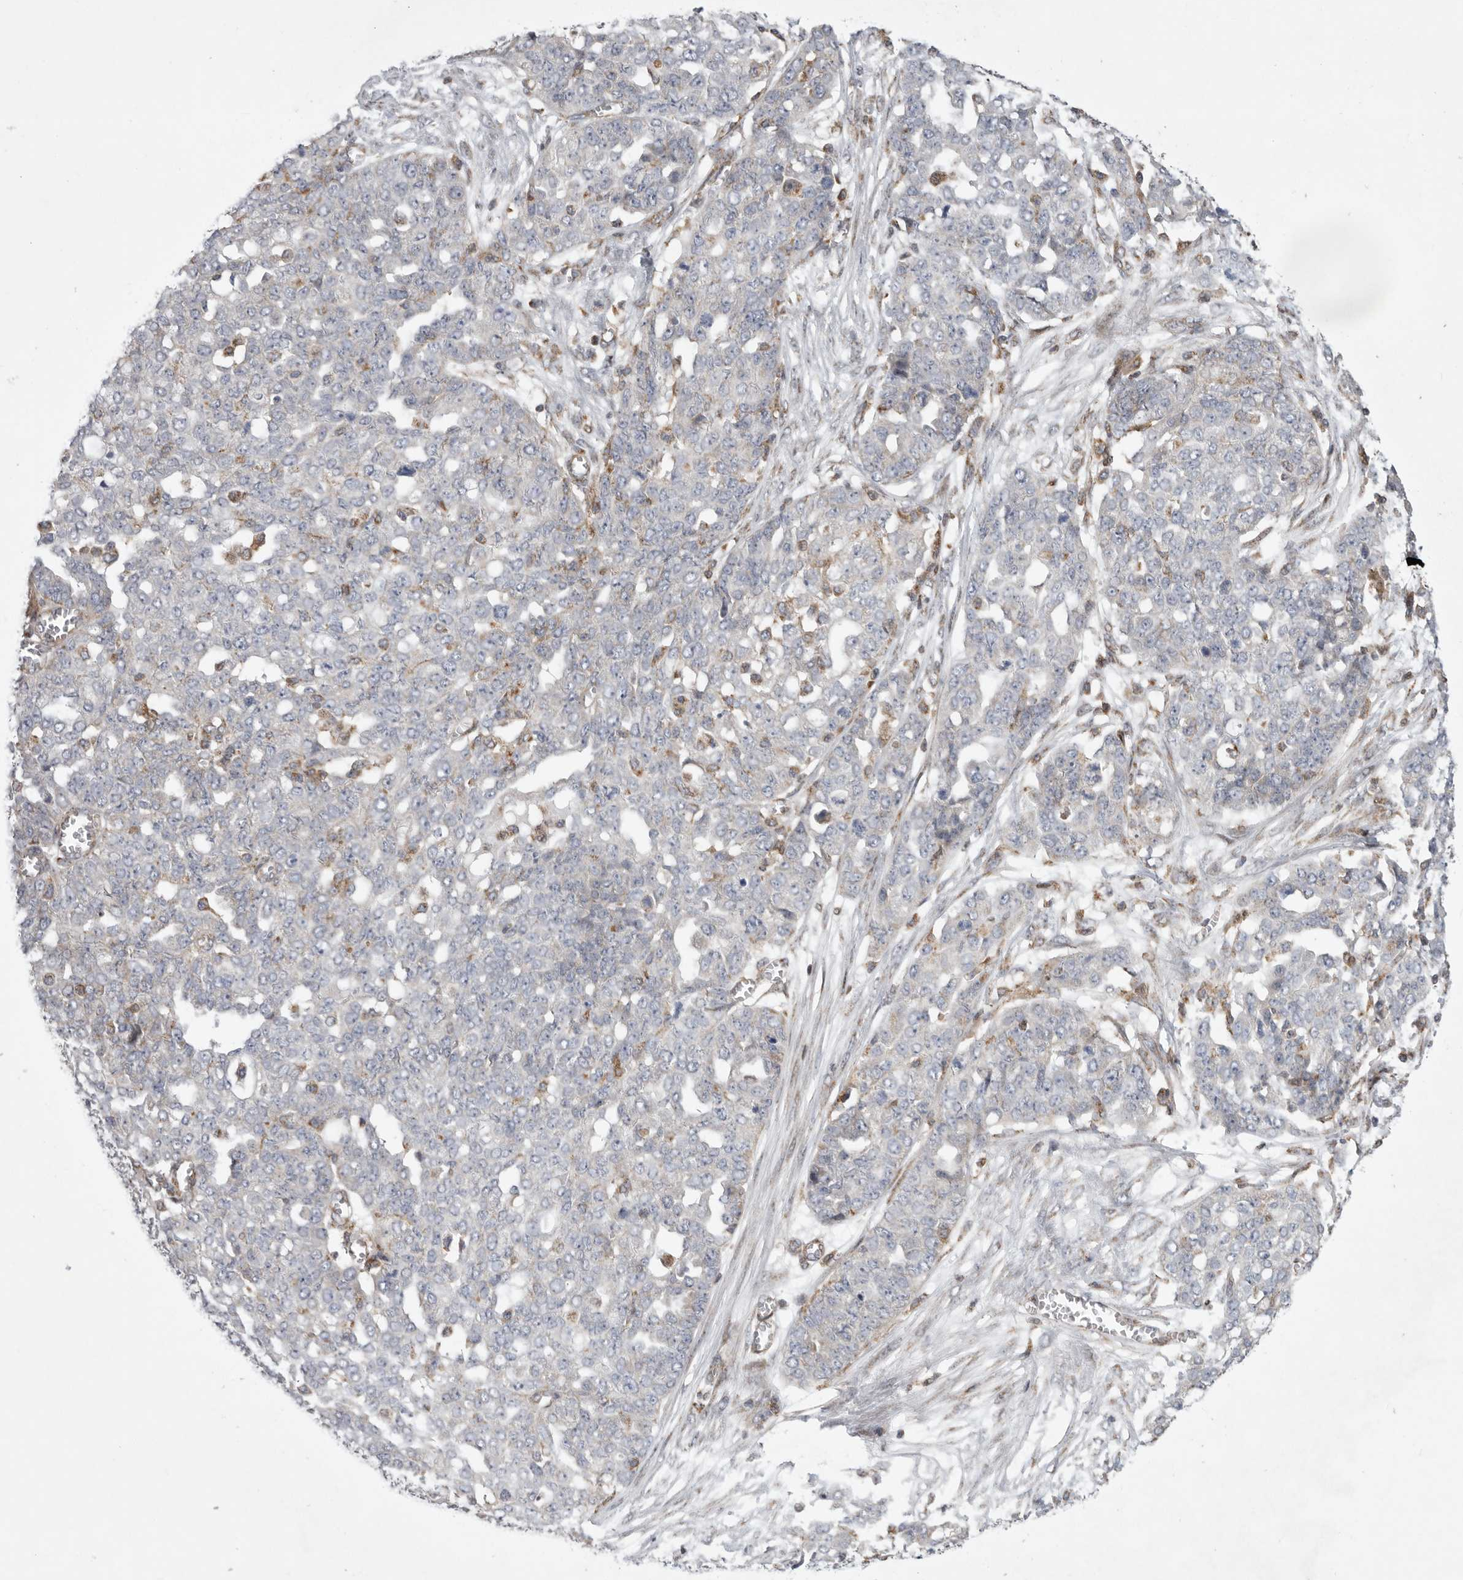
{"staining": {"intensity": "negative", "quantity": "none", "location": "none"}, "tissue": "ovarian cancer", "cell_type": "Tumor cells", "image_type": "cancer", "snomed": [{"axis": "morphology", "description": "Cystadenocarcinoma, serous, NOS"}, {"axis": "topography", "description": "Soft tissue"}, {"axis": "topography", "description": "Ovary"}], "caption": "Immunohistochemistry (IHC) micrograph of neoplastic tissue: human serous cystadenocarcinoma (ovarian) stained with DAB (3,3'-diaminobenzidine) reveals no significant protein staining in tumor cells.", "gene": "MPZL1", "patient": {"sex": "female", "age": 57}}